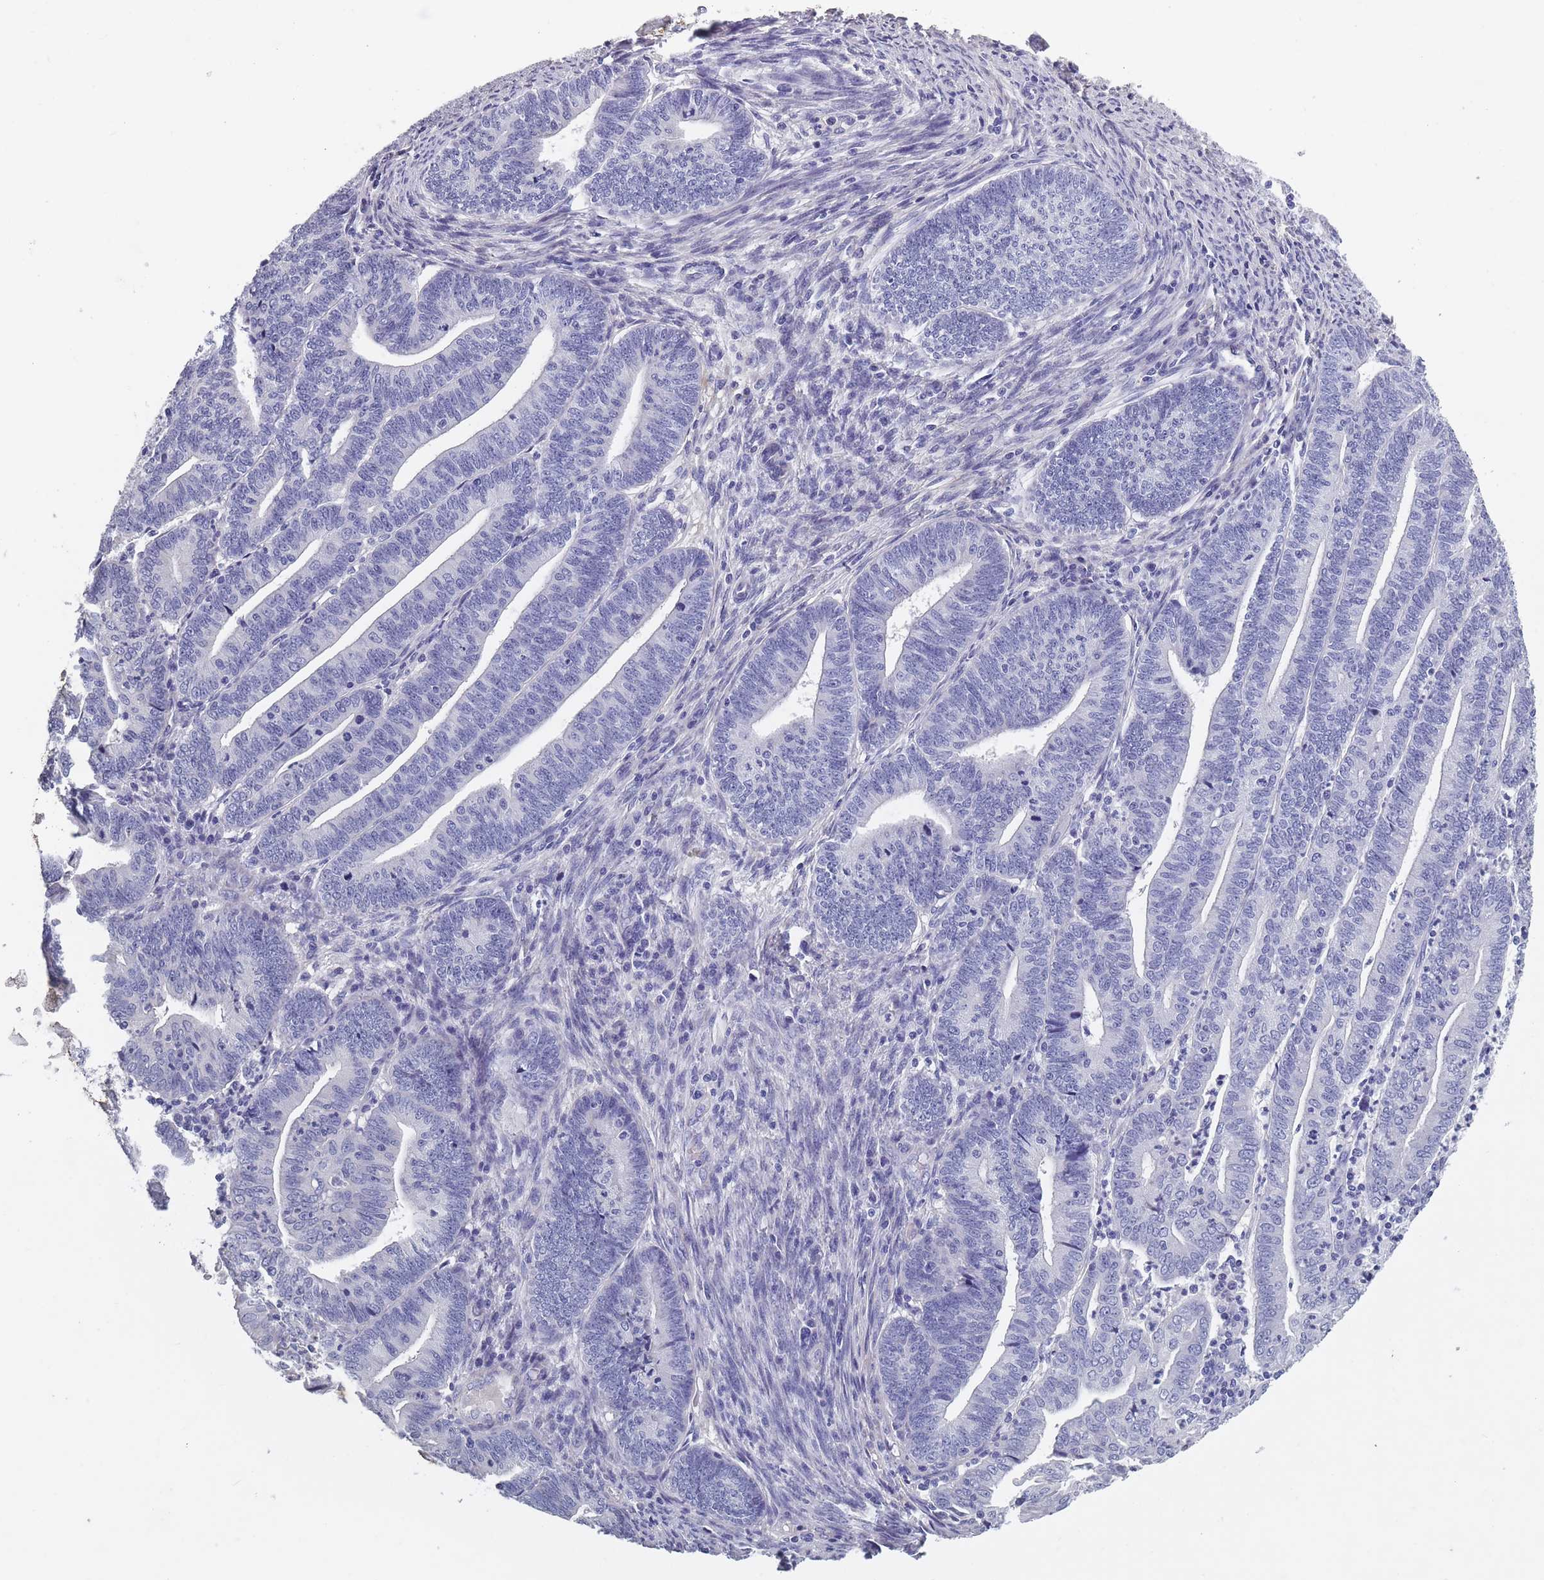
{"staining": {"intensity": "negative", "quantity": "none", "location": "none"}, "tissue": "endometrial cancer", "cell_type": "Tumor cells", "image_type": "cancer", "snomed": [{"axis": "morphology", "description": "Adenocarcinoma, NOS"}, {"axis": "topography", "description": "Endometrium"}], "caption": "Immunohistochemistry (IHC) histopathology image of human endometrial cancer (adenocarcinoma) stained for a protein (brown), which demonstrates no expression in tumor cells.", "gene": "OR4C5", "patient": {"sex": "female", "age": 60}}